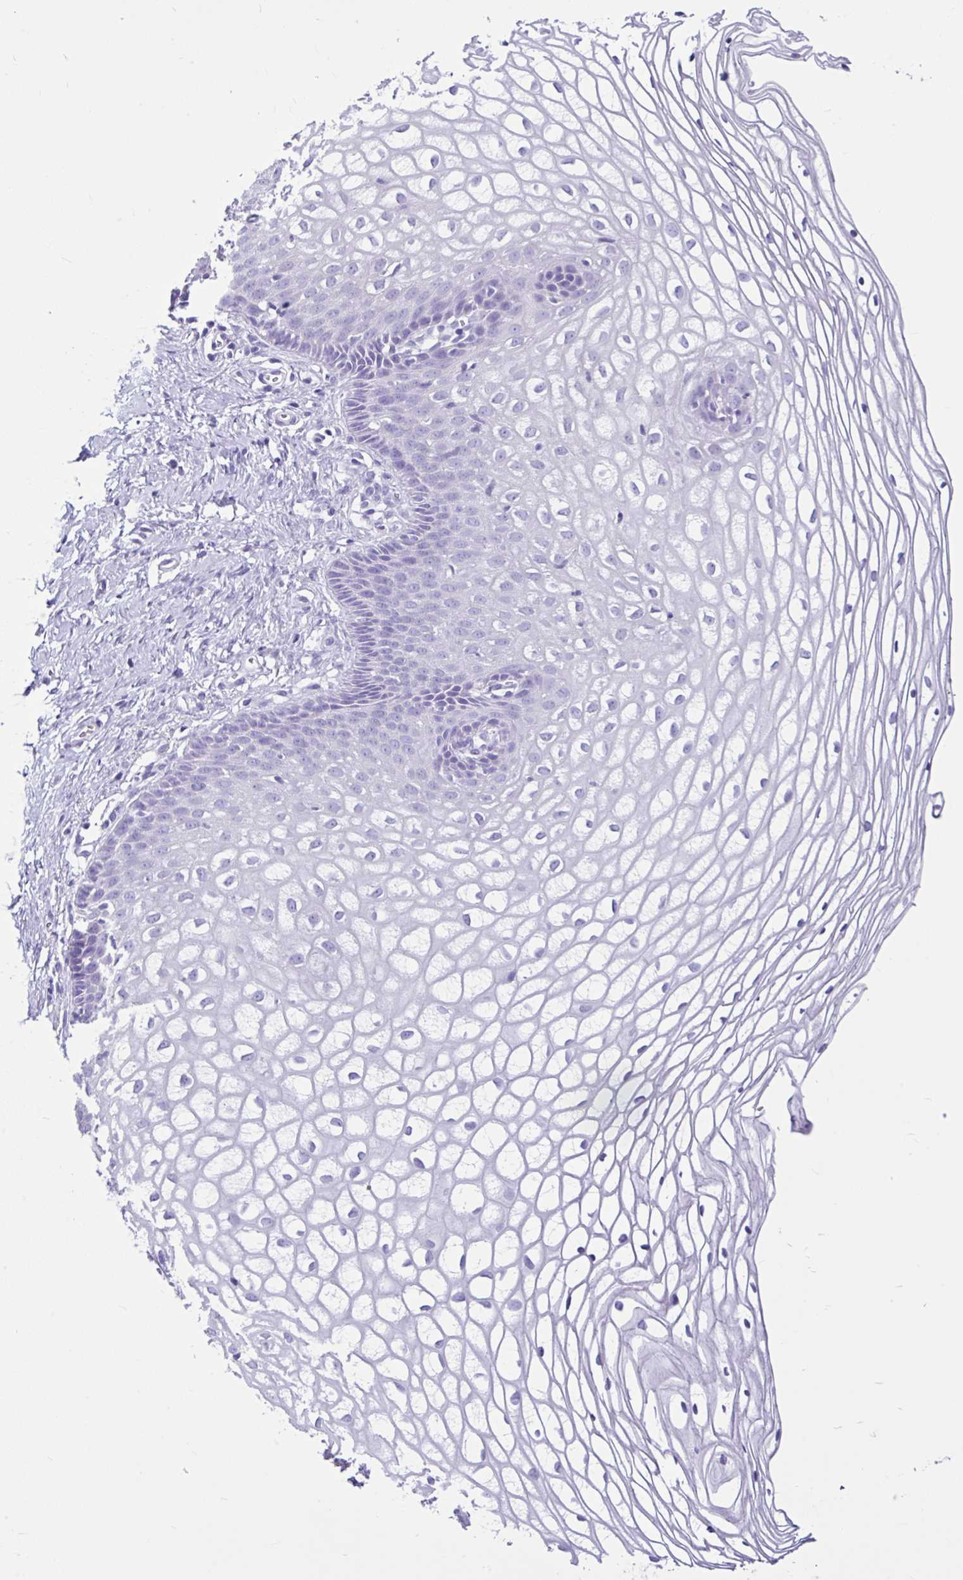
{"staining": {"intensity": "weak", "quantity": "<25%", "location": "cytoplasmic/membranous"}, "tissue": "cervix", "cell_type": "Glandular cells", "image_type": "normal", "snomed": [{"axis": "morphology", "description": "Normal tissue, NOS"}, {"axis": "topography", "description": "Cervix"}], "caption": "Immunohistochemistry (IHC) photomicrograph of unremarkable cervix stained for a protein (brown), which reveals no expression in glandular cells.", "gene": "CYP19A1", "patient": {"sex": "female", "age": 36}}